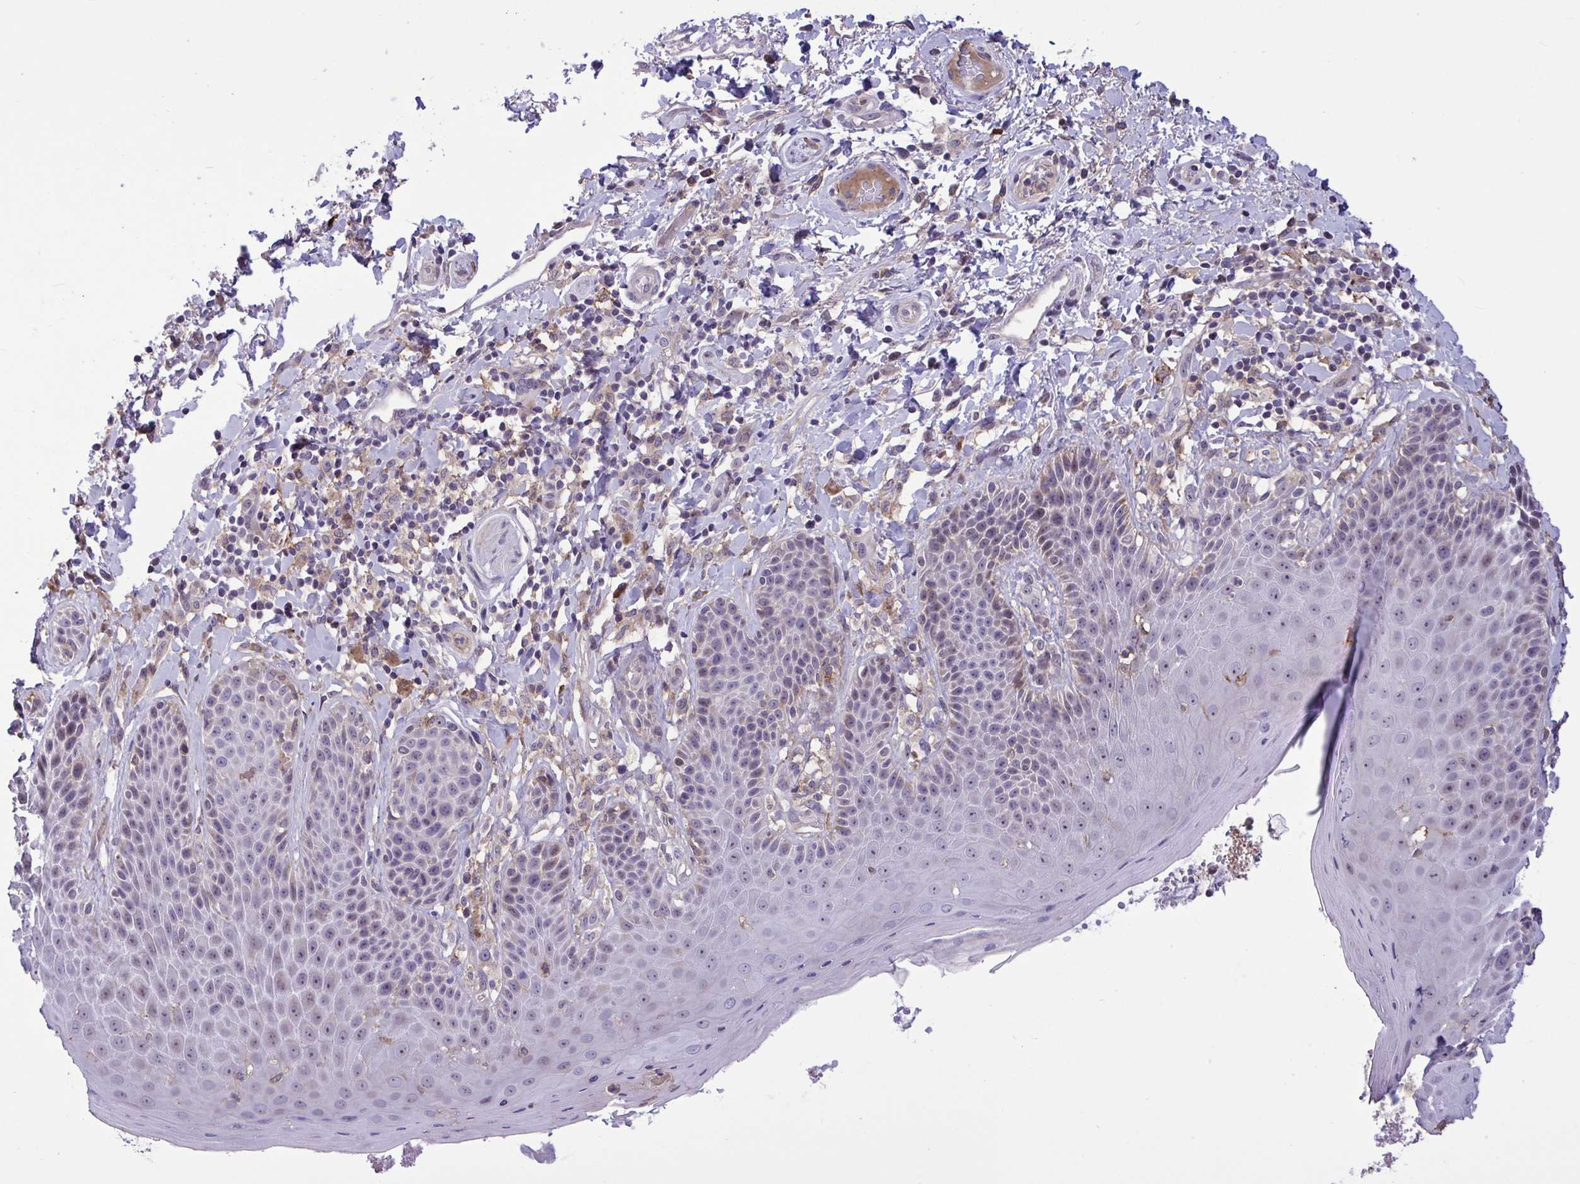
{"staining": {"intensity": "moderate", "quantity": "<25%", "location": "cytoplasmic/membranous,nuclear"}, "tissue": "skin", "cell_type": "Epidermal cells", "image_type": "normal", "snomed": [{"axis": "morphology", "description": "Normal tissue, NOS"}, {"axis": "topography", "description": "Anal"}, {"axis": "topography", "description": "Peripheral nerve tissue"}], "caption": "Skin stained for a protein (brown) shows moderate cytoplasmic/membranous,nuclear positive positivity in about <25% of epidermal cells.", "gene": "CD101", "patient": {"sex": "male", "age": 51}}